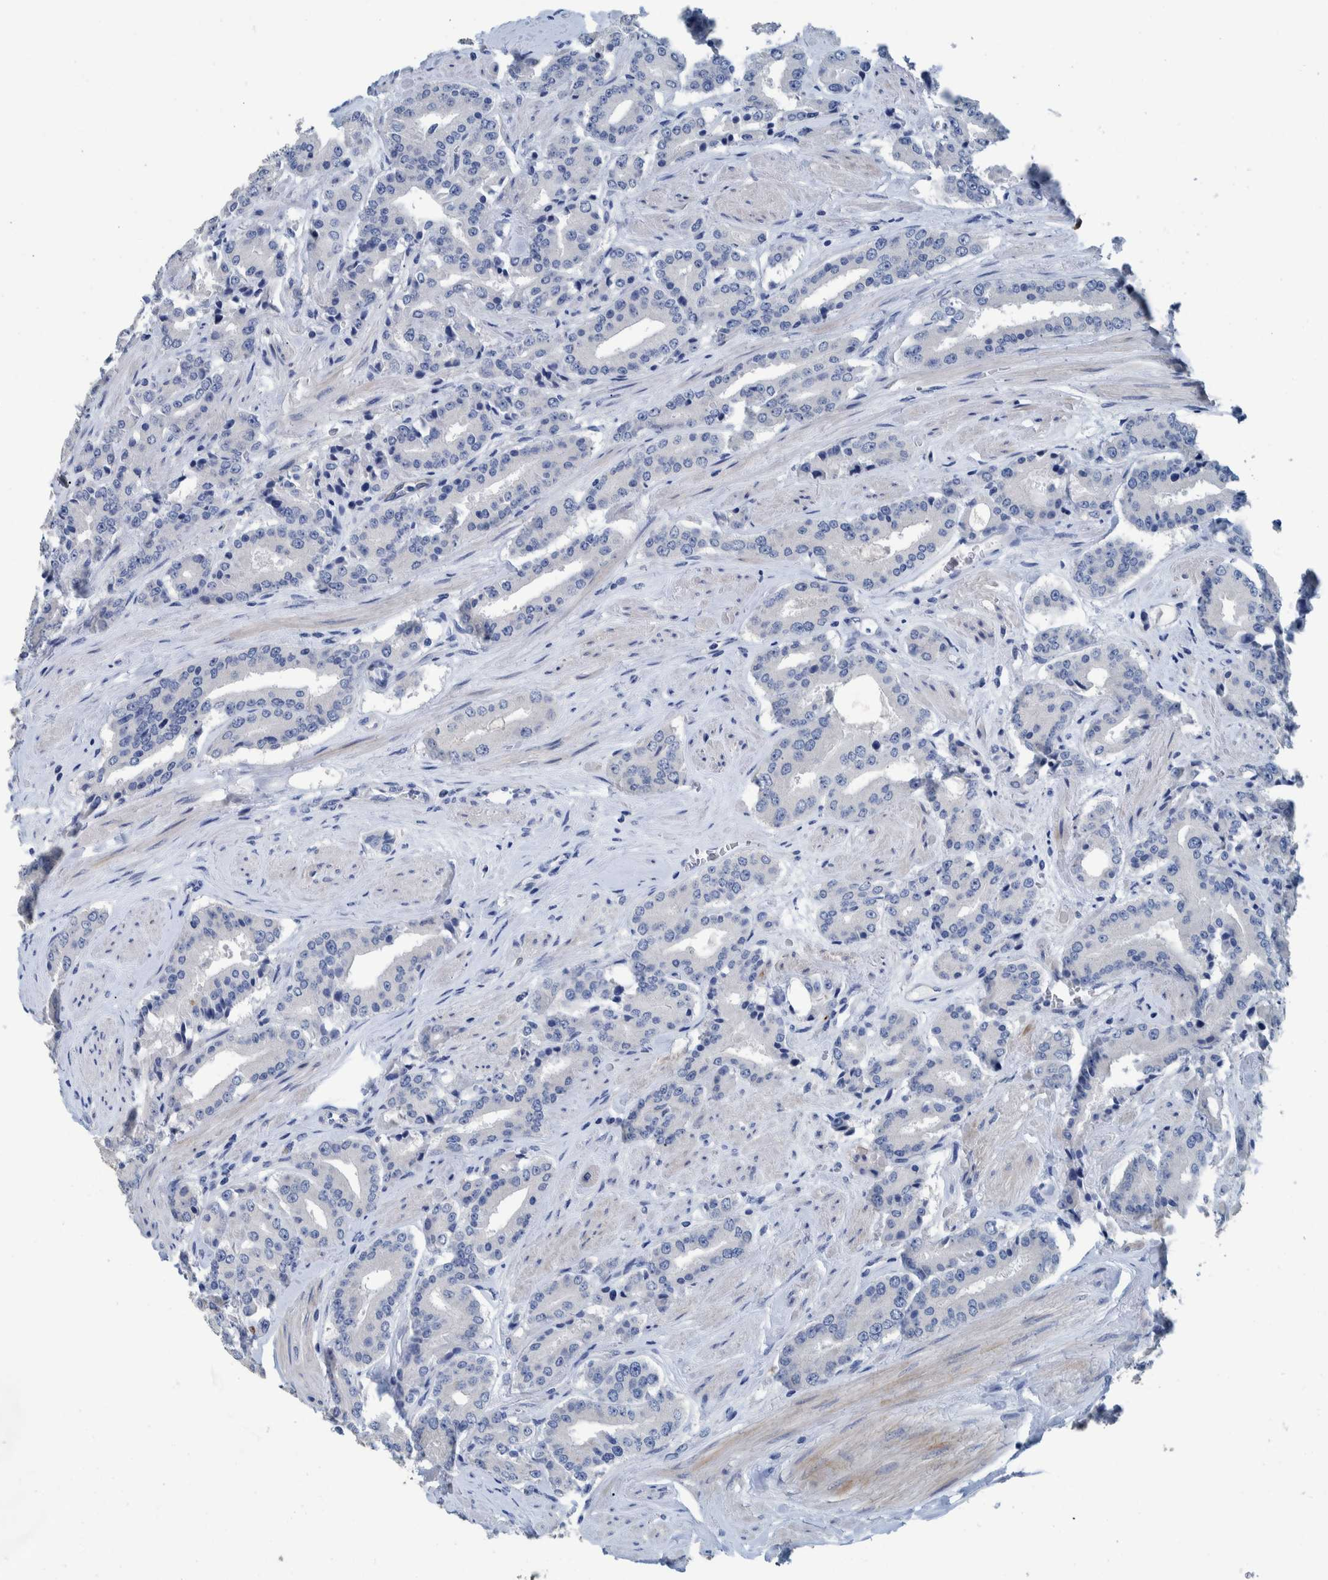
{"staining": {"intensity": "negative", "quantity": "none", "location": "none"}, "tissue": "prostate cancer", "cell_type": "Tumor cells", "image_type": "cancer", "snomed": [{"axis": "morphology", "description": "Adenocarcinoma, High grade"}, {"axis": "topography", "description": "Prostate"}], "caption": "Prostate cancer was stained to show a protein in brown. There is no significant expression in tumor cells. Brightfield microscopy of immunohistochemistry (IHC) stained with DAB (3,3'-diaminobenzidine) (brown) and hematoxylin (blue), captured at high magnification.", "gene": "IDO1", "patient": {"sex": "male", "age": 71}}